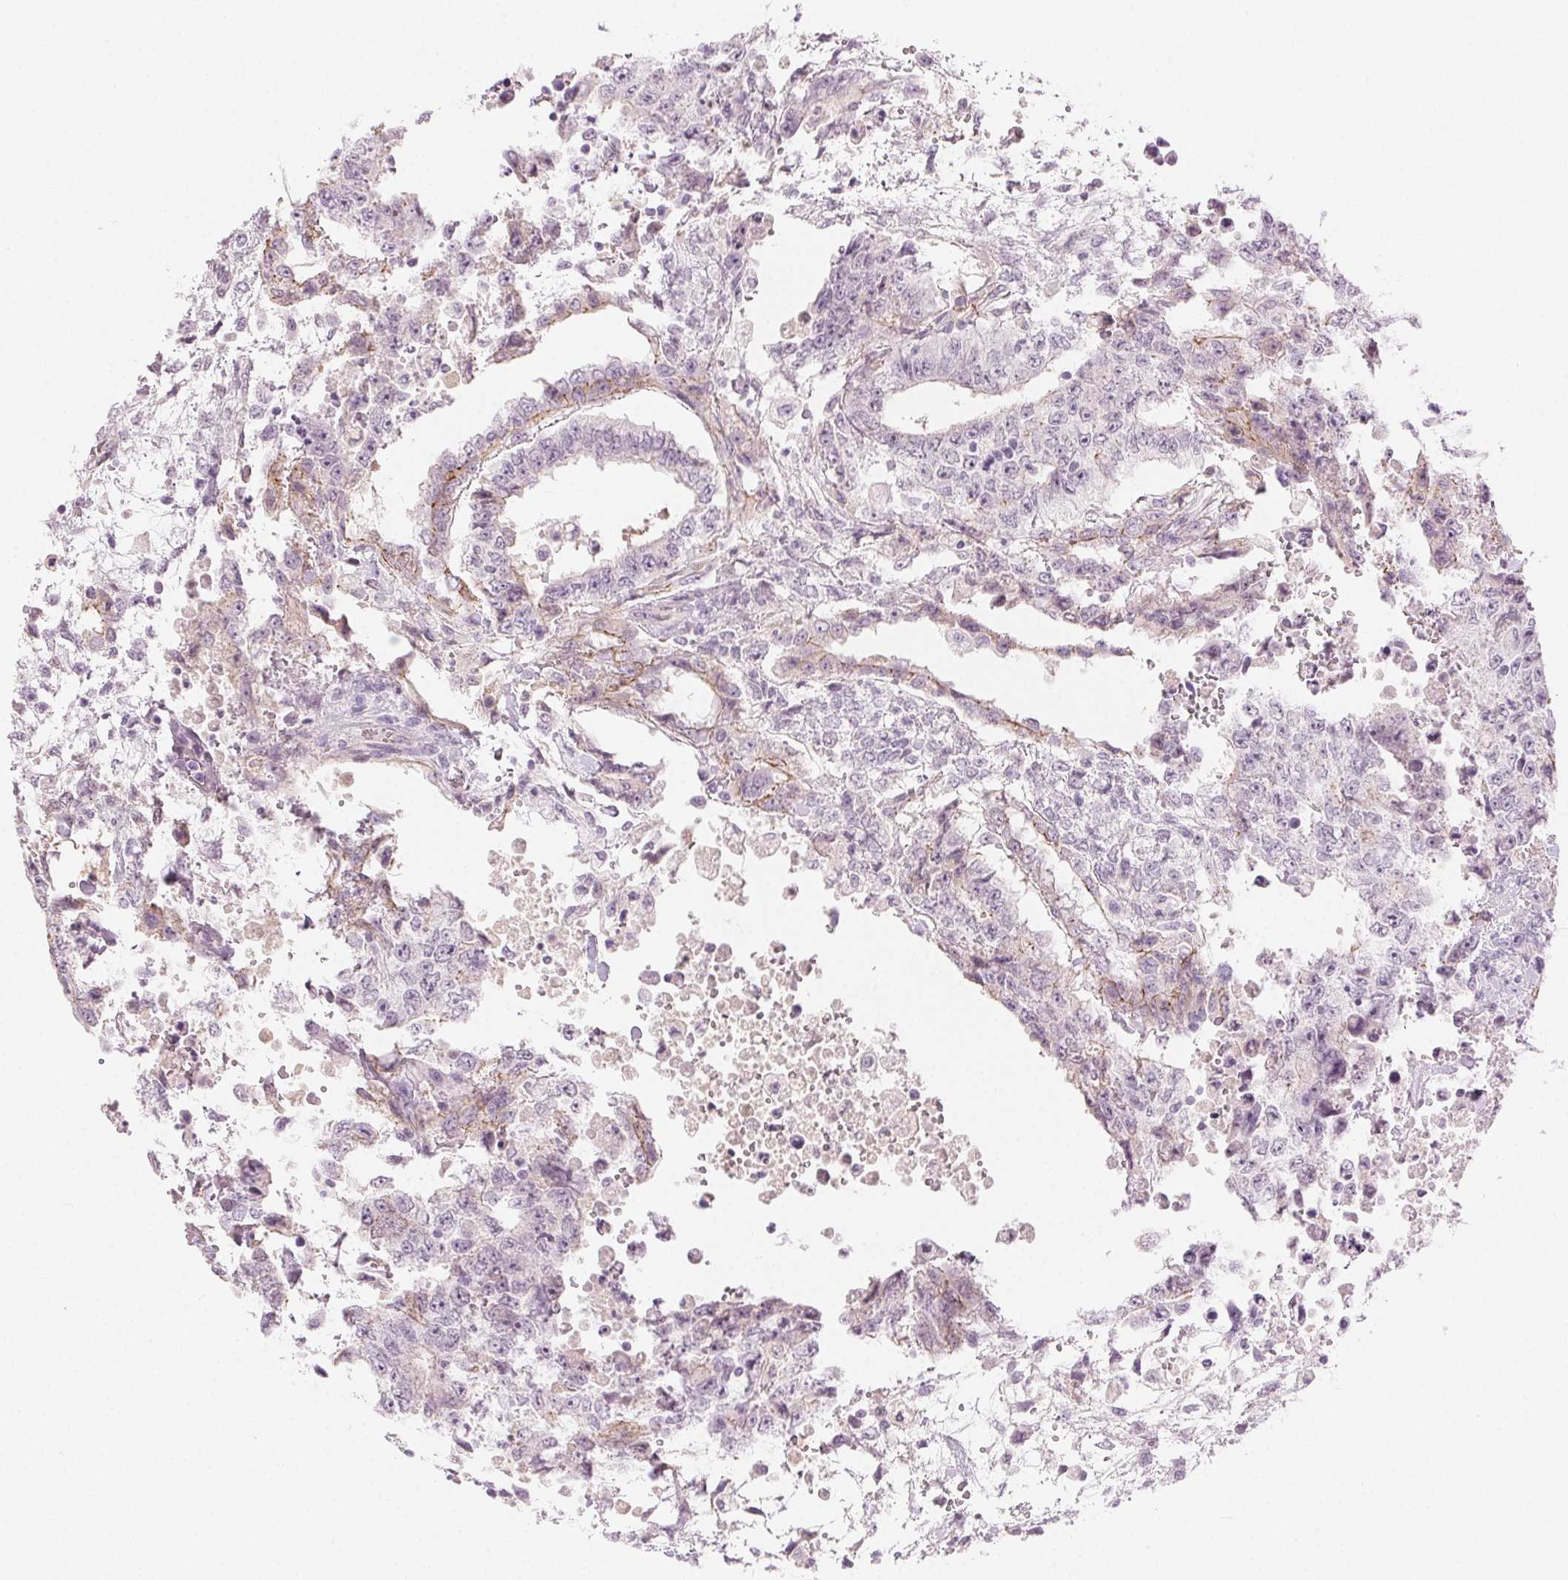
{"staining": {"intensity": "weak", "quantity": "<25%", "location": "cytoplasmic/membranous"}, "tissue": "testis cancer", "cell_type": "Tumor cells", "image_type": "cancer", "snomed": [{"axis": "morphology", "description": "Carcinoma, Embryonal, NOS"}, {"axis": "topography", "description": "Testis"}], "caption": "Photomicrograph shows no protein expression in tumor cells of testis cancer (embryonal carcinoma) tissue.", "gene": "HSF5", "patient": {"sex": "male", "age": 24}}